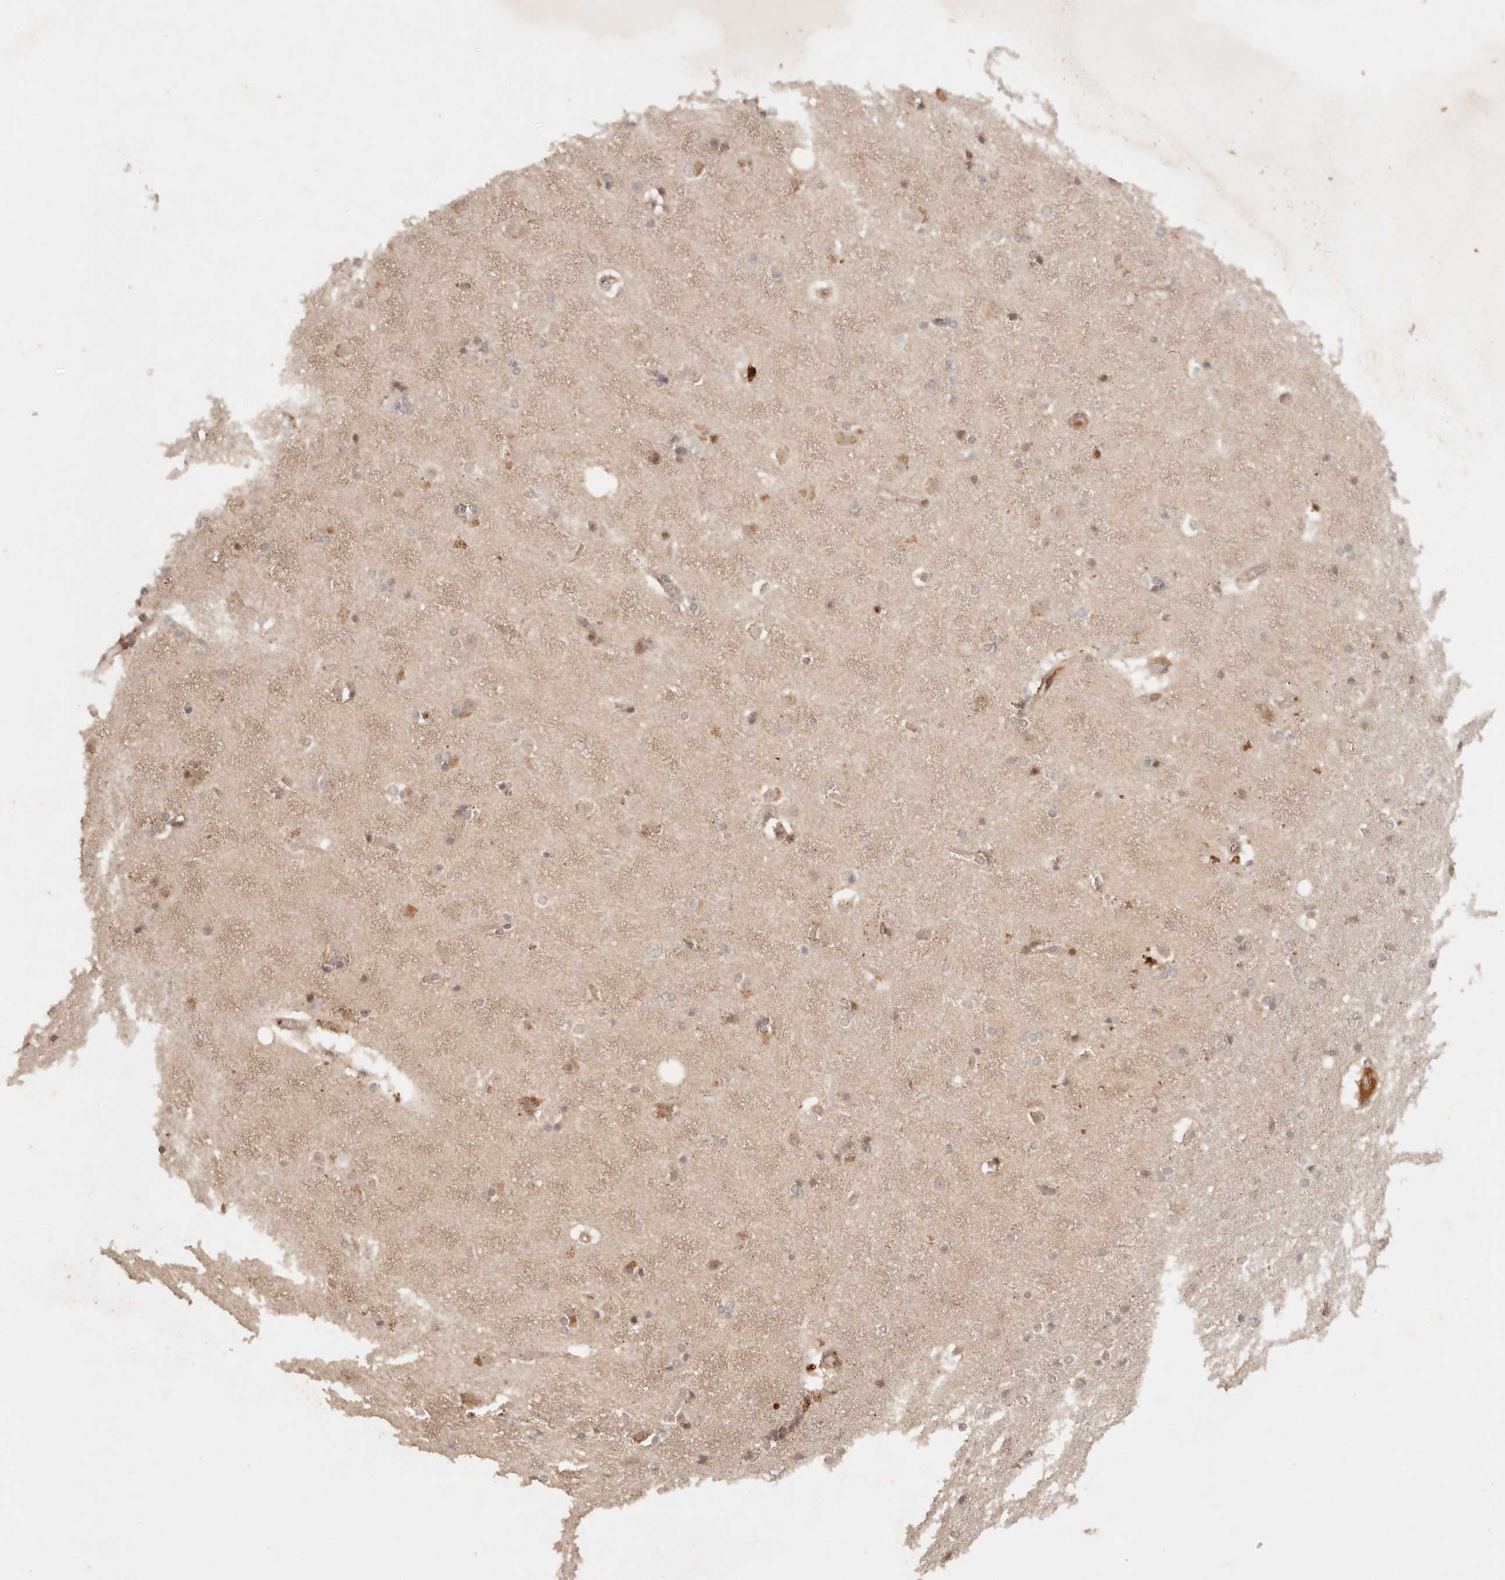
{"staining": {"intensity": "moderate", "quantity": "<25%", "location": "cytoplasmic/membranous"}, "tissue": "caudate", "cell_type": "Glial cells", "image_type": "normal", "snomed": [{"axis": "morphology", "description": "Normal tissue, NOS"}, {"axis": "topography", "description": "Lateral ventricle wall"}], "caption": "A low amount of moderate cytoplasmic/membranous staining is present in approximately <25% of glial cells in normal caudate. The protein is shown in brown color, while the nuclei are stained blue.", "gene": "PHLDA3", "patient": {"sex": "female", "age": 19}}